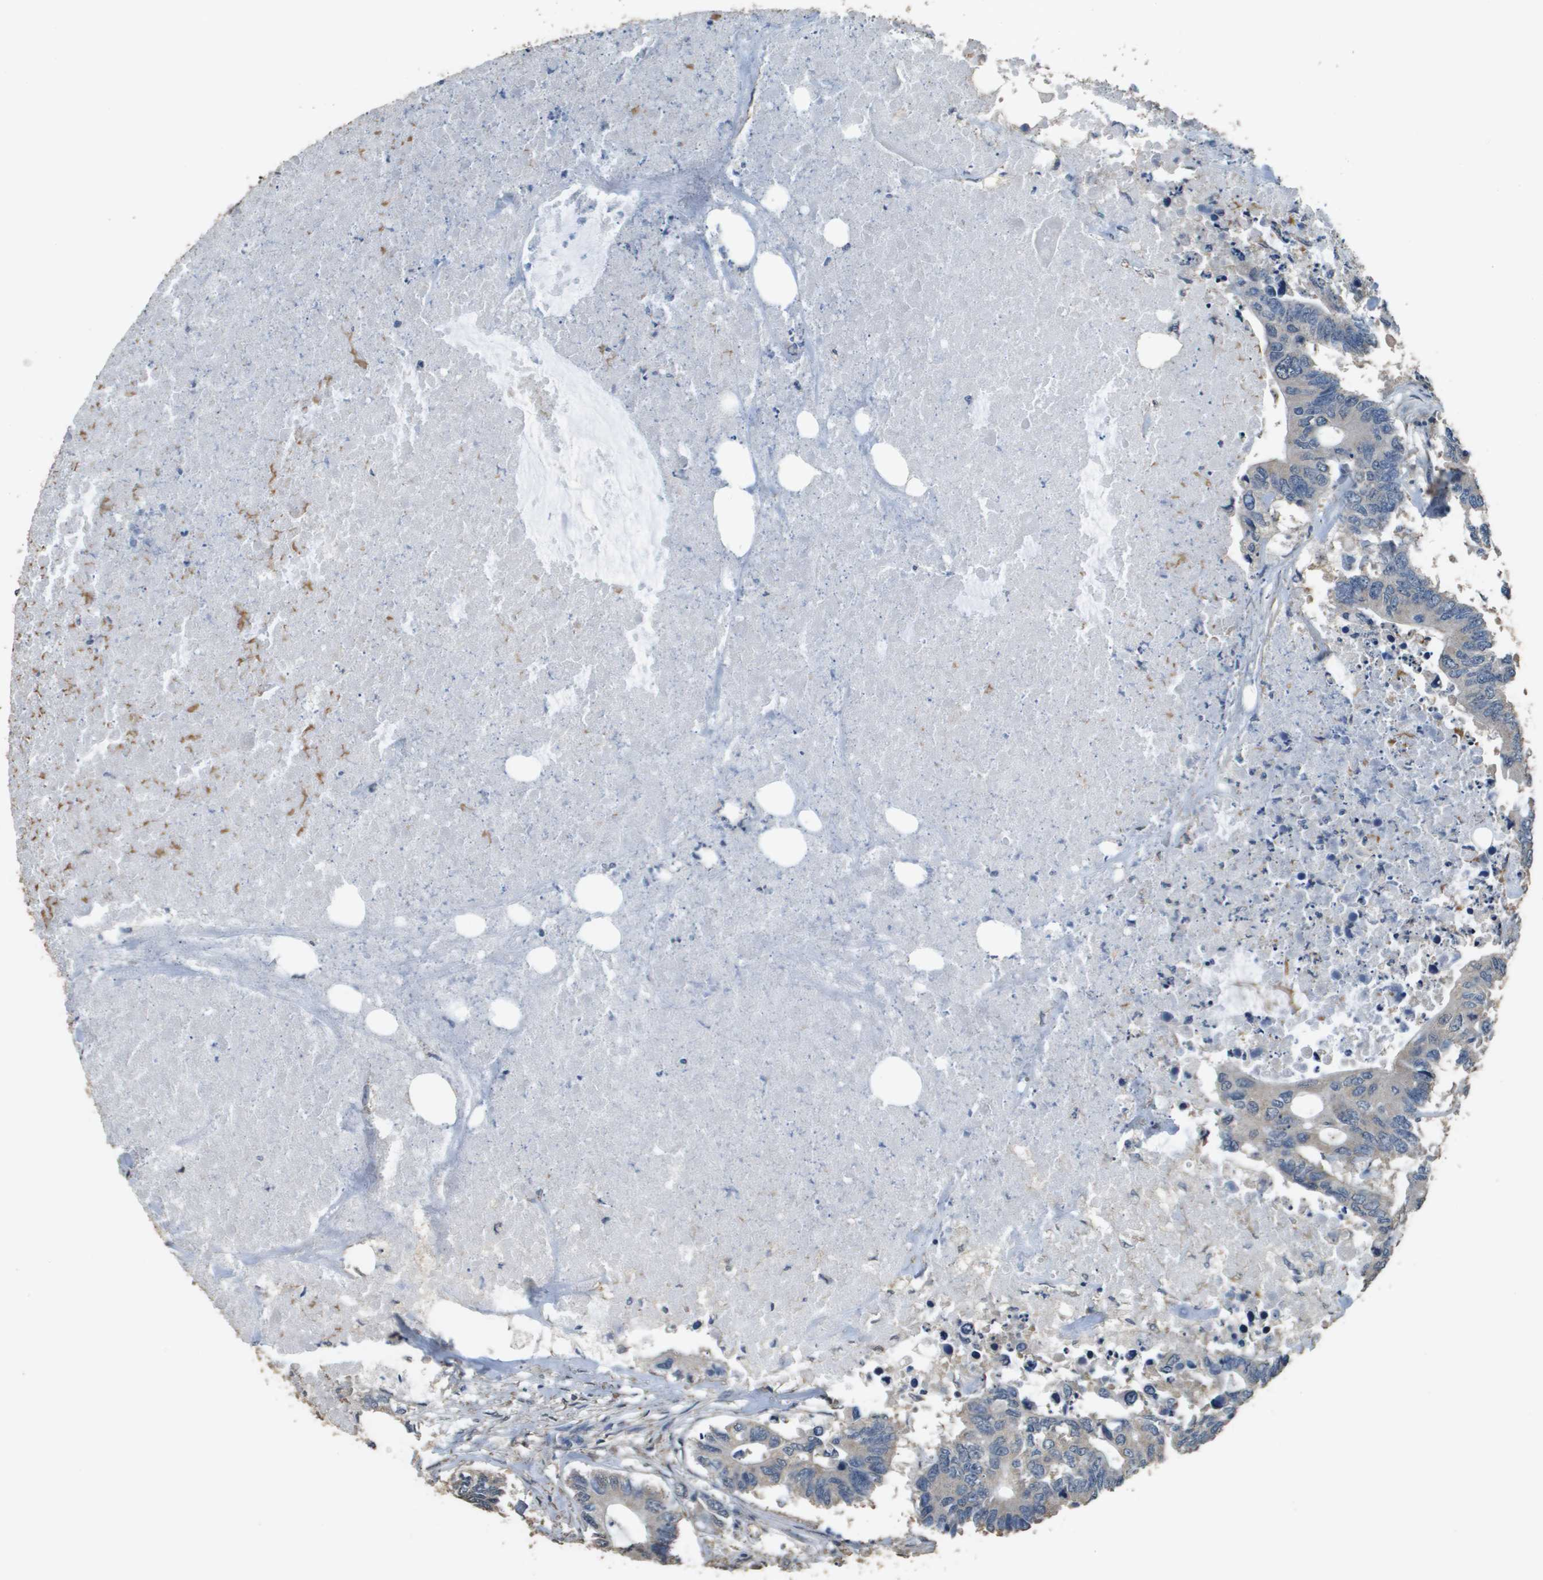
{"staining": {"intensity": "negative", "quantity": "none", "location": "none"}, "tissue": "colorectal cancer", "cell_type": "Tumor cells", "image_type": "cancer", "snomed": [{"axis": "morphology", "description": "Adenocarcinoma, NOS"}, {"axis": "topography", "description": "Colon"}], "caption": "DAB immunohistochemical staining of colorectal cancer (adenocarcinoma) reveals no significant staining in tumor cells.", "gene": "RAB6B", "patient": {"sex": "male", "age": 71}}